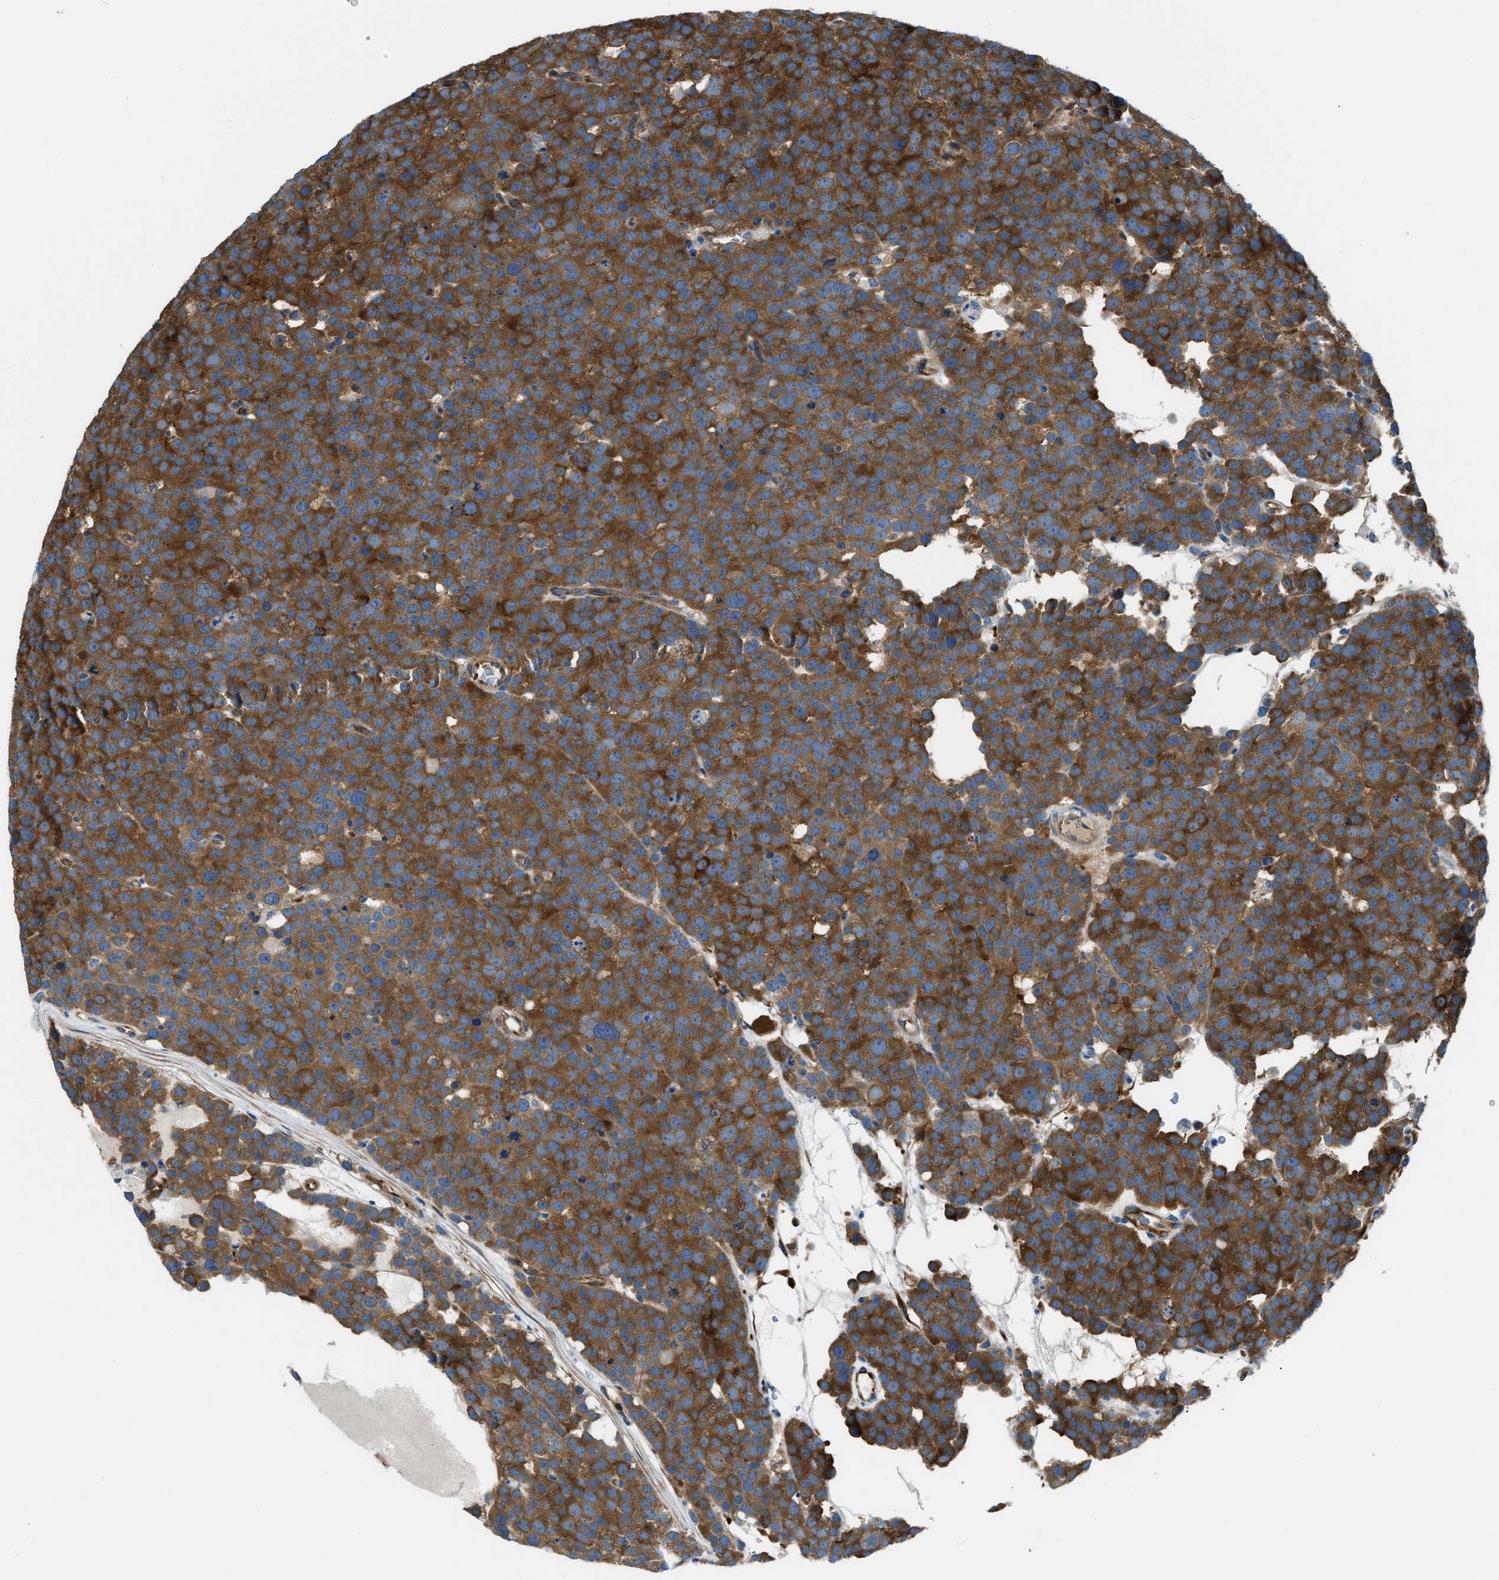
{"staining": {"intensity": "strong", "quantity": ">75%", "location": "cytoplasmic/membranous"}, "tissue": "testis cancer", "cell_type": "Tumor cells", "image_type": "cancer", "snomed": [{"axis": "morphology", "description": "Seminoma, NOS"}, {"axis": "topography", "description": "Testis"}], "caption": "DAB (3,3'-diaminobenzidine) immunohistochemical staining of seminoma (testis) displays strong cytoplasmic/membranous protein expression in approximately >75% of tumor cells.", "gene": "PFKP", "patient": {"sex": "male", "age": 71}}